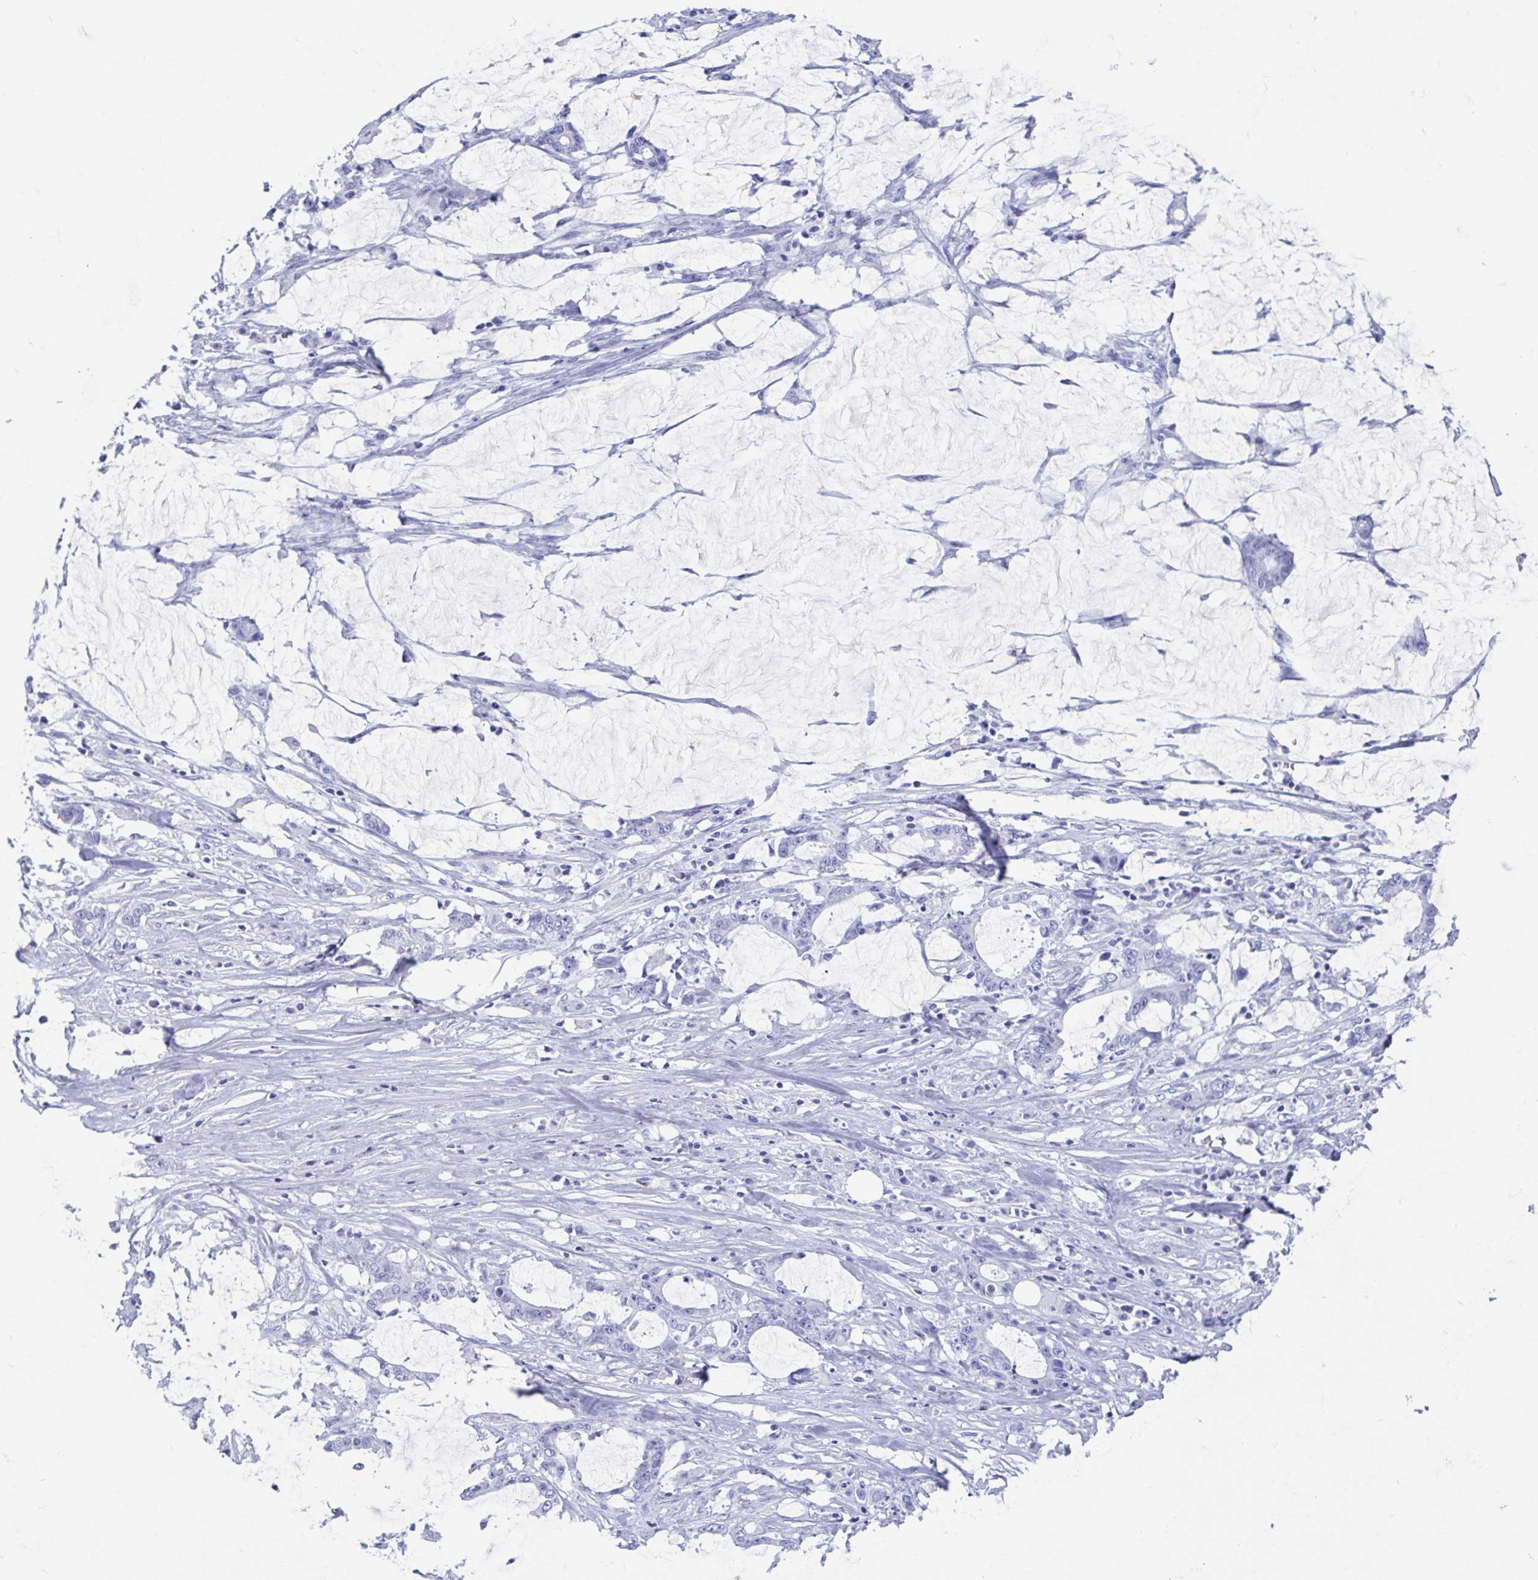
{"staining": {"intensity": "negative", "quantity": "none", "location": "none"}, "tissue": "stomach cancer", "cell_type": "Tumor cells", "image_type": "cancer", "snomed": [{"axis": "morphology", "description": "Adenocarcinoma, NOS"}, {"axis": "topography", "description": "Stomach, upper"}], "caption": "Tumor cells show no significant protein positivity in stomach cancer.", "gene": "HDGFL1", "patient": {"sex": "male", "age": 68}}